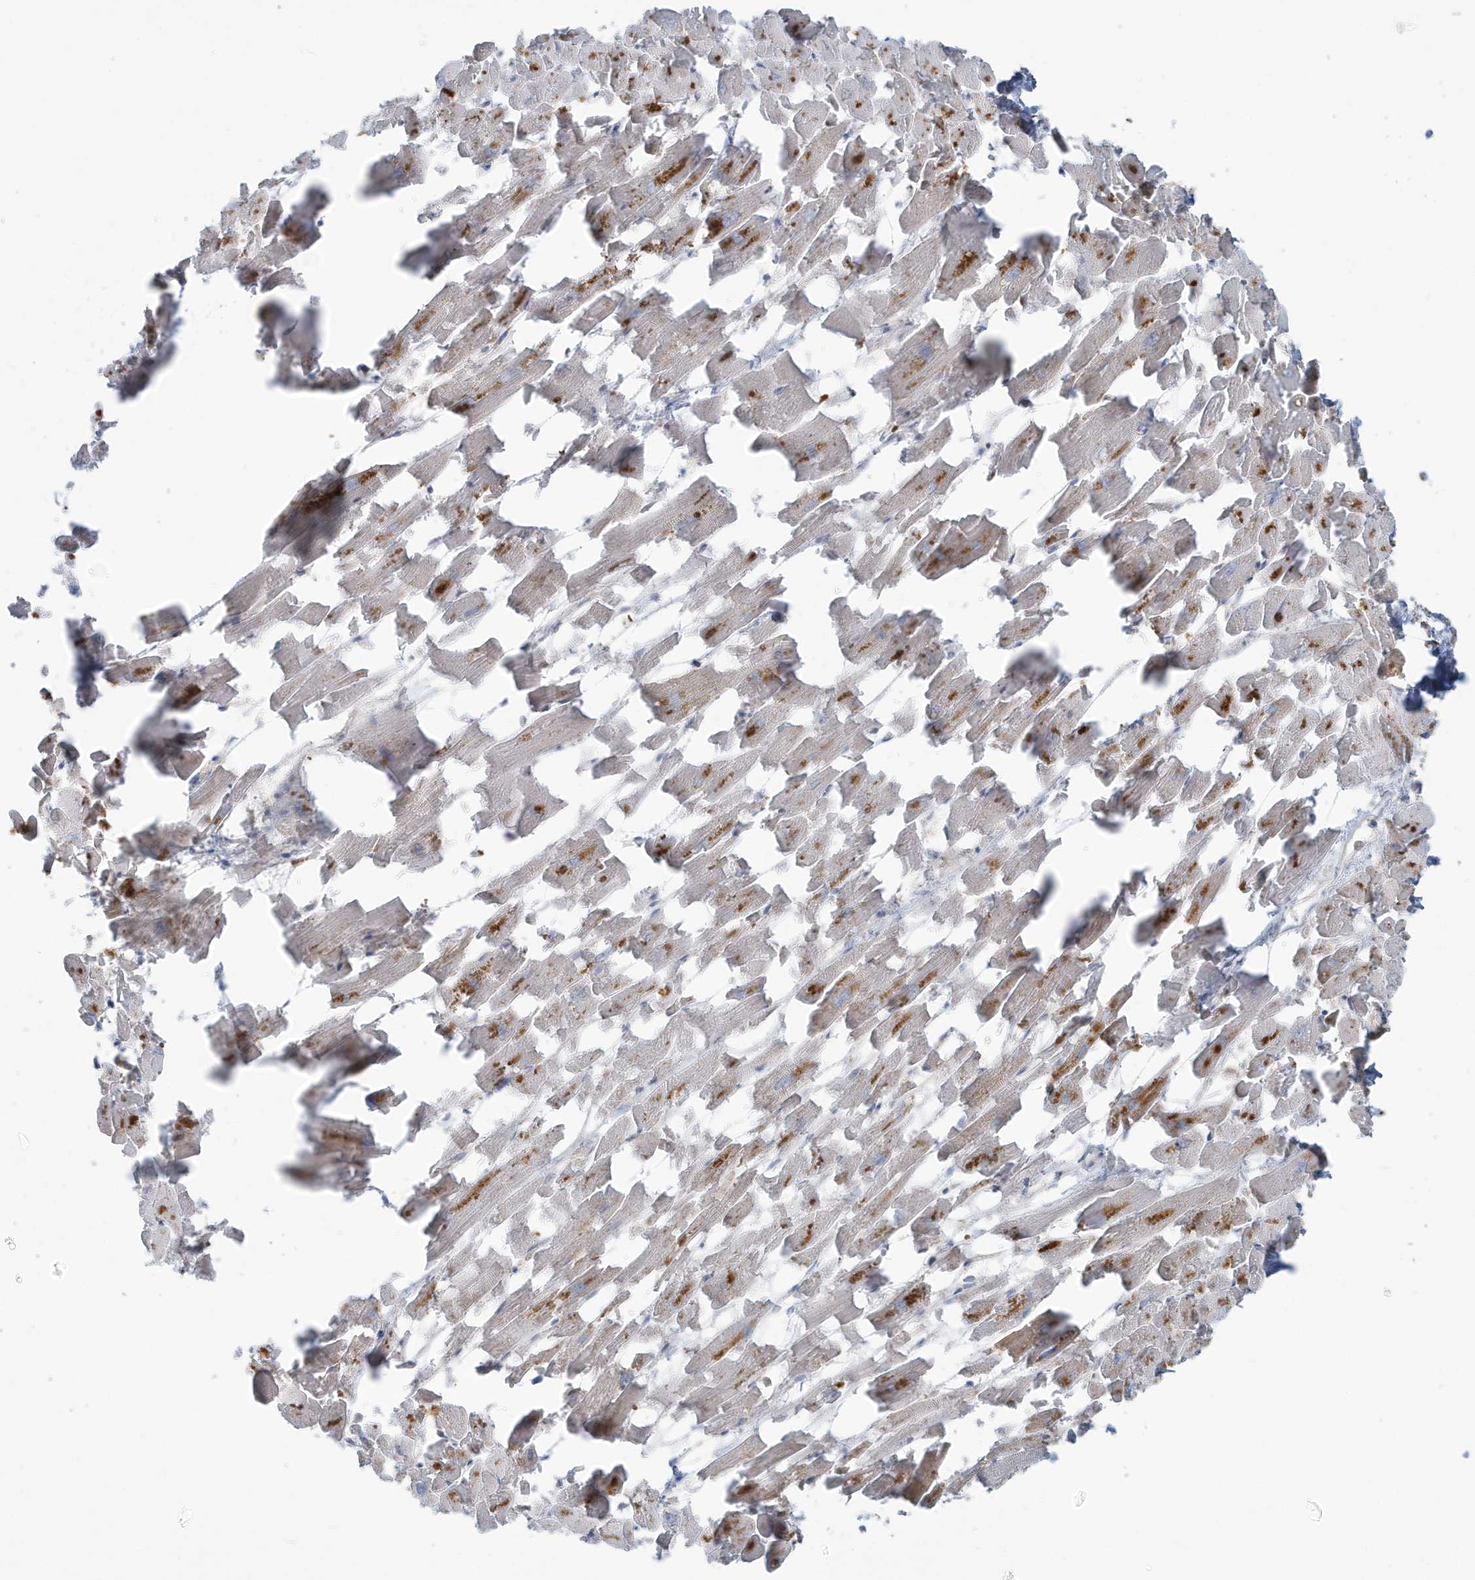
{"staining": {"intensity": "moderate", "quantity": "25%-75%", "location": "cytoplasmic/membranous"}, "tissue": "heart muscle", "cell_type": "Cardiomyocytes", "image_type": "normal", "snomed": [{"axis": "morphology", "description": "Normal tissue, NOS"}, {"axis": "topography", "description": "Heart"}], "caption": "Heart muscle stained with immunohistochemistry (IHC) demonstrates moderate cytoplasmic/membranous staining in approximately 25%-75% of cardiomyocytes. (DAB IHC with brightfield microscopy, high magnification).", "gene": "RAB11FIP3", "patient": {"sex": "female", "age": 64}}